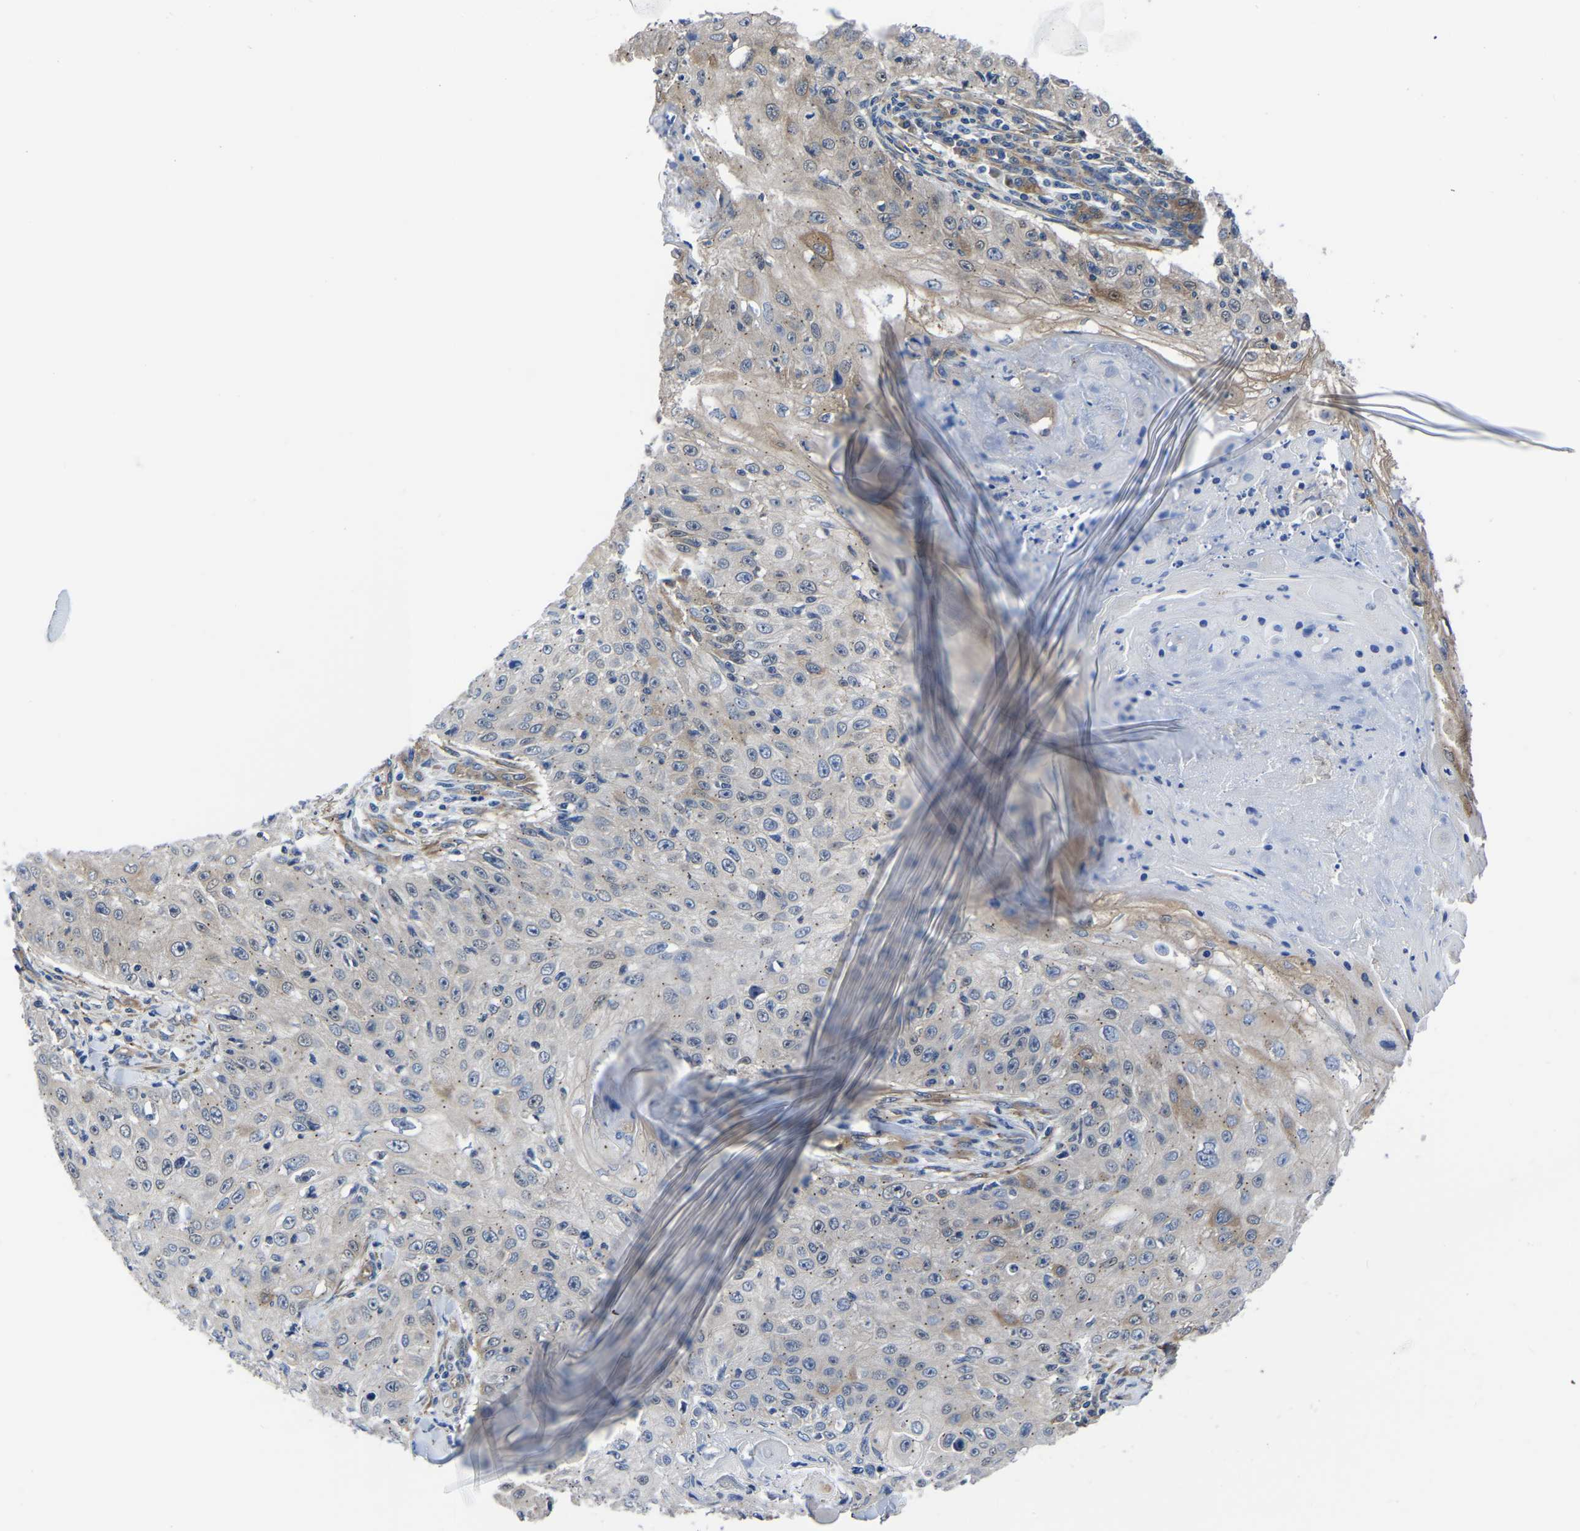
{"staining": {"intensity": "moderate", "quantity": "<25%", "location": "cytoplasmic/membranous"}, "tissue": "skin cancer", "cell_type": "Tumor cells", "image_type": "cancer", "snomed": [{"axis": "morphology", "description": "Squamous cell carcinoma, NOS"}, {"axis": "topography", "description": "Skin"}], "caption": "This photomicrograph displays immunohistochemistry (IHC) staining of human skin cancer (squamous cell carcinoma), with low moderate cytoplasmic/membranous expression in about <25% of tumor cells.", "gene": "TFG", "patient": {"sex": "male", "age": 86}}